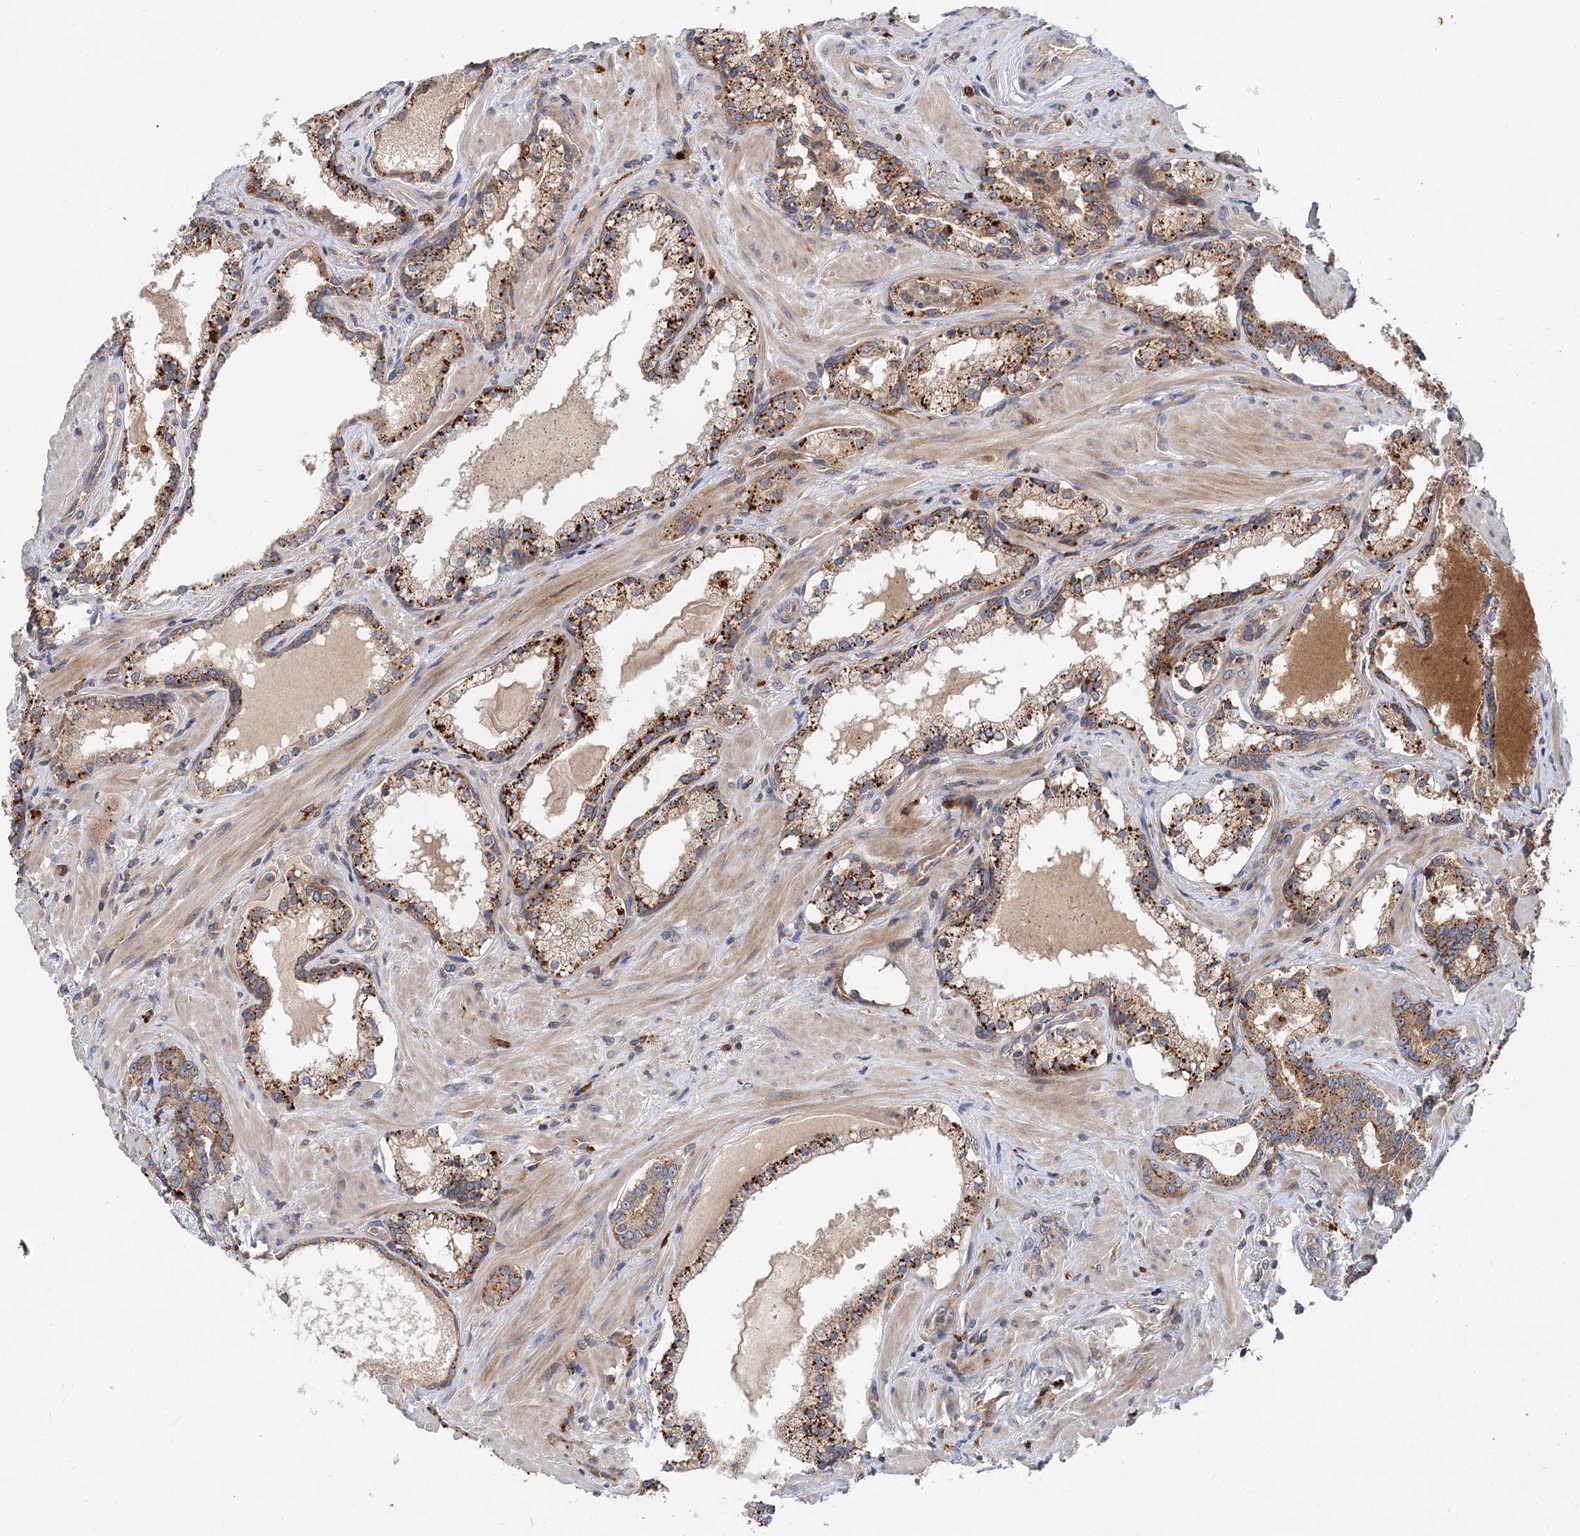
{"staining": {"intensity": "strong", "quantity": ">75%", "location": "cytoplasmic/membranous"}, "tissue": "prostate cancer", "cell_type": "Tumor cells", "image_type": "cancer", "snomed": [{"axis": "morphology", "description": "Adenocarcinoma, High grade"}, {"axis": "topography", "description": "Prostate"}], "caption": "Immunohistochemistry micrograph of prostate cancer (high-grade adenocarcinoma) stained for a protein (brown), which exhibits high levels of strong cytoplasmic/membranous expression in about >75% of tumor cells.", "gene": "PATL1", "patient": {"sex": "male", "age": 58}}